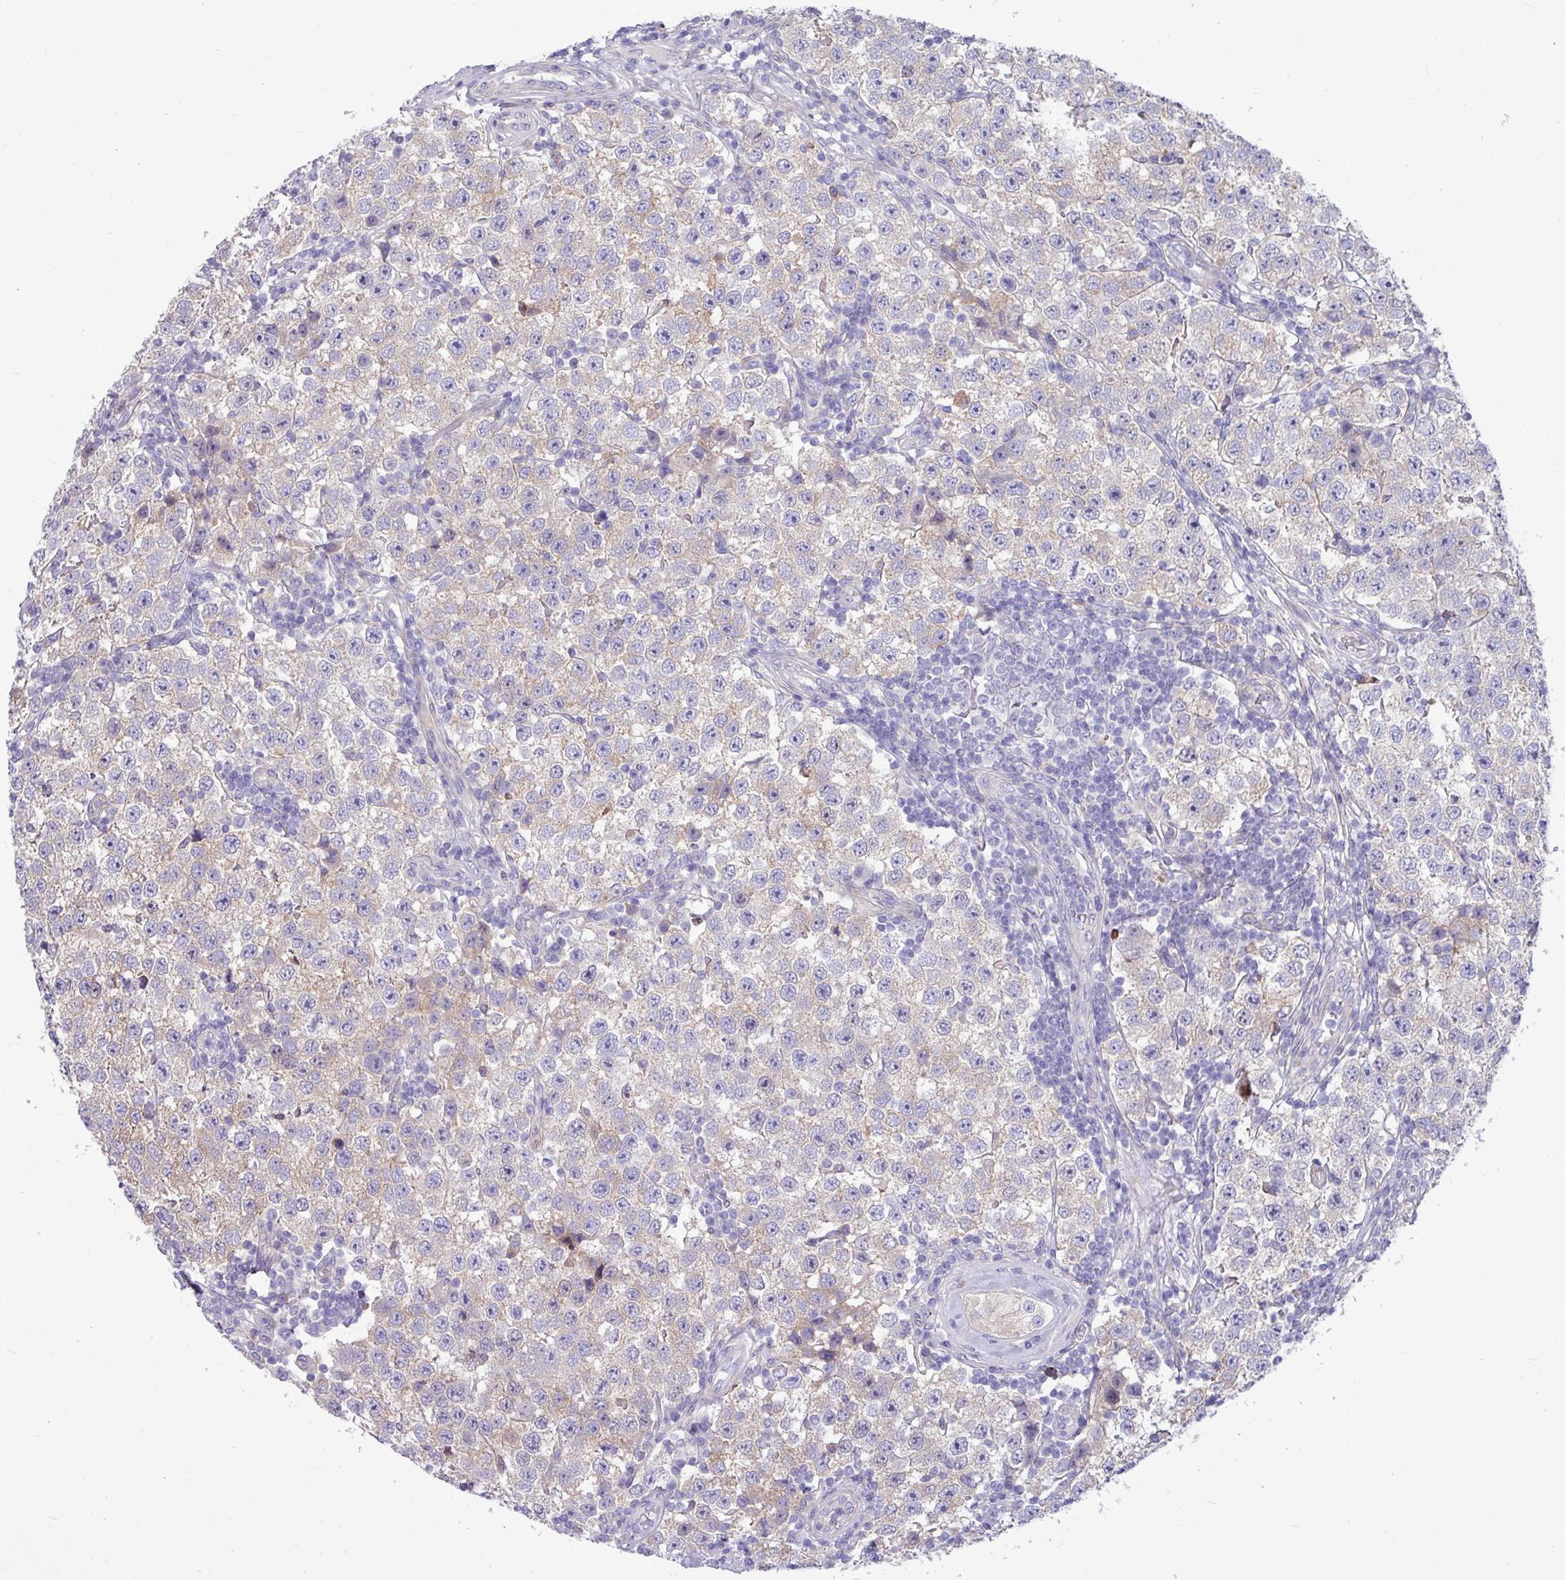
{"staining": {"intensity": "weak", "quantity": "<25%", "location": "cytoplasmic/membranous"}, "tissue": "testis cancer", "cell_type": "Tumor cells", "image_type": "cancer", "snomed": [{"axis": "morphology", "description": "Seminoma, NOS"}, {"axis": "topography", "description": "Testis"}], "caption": "This is a histopathology image of immunohistochemistry (IHC) staining of testis cancer (seminoma), which shows no expression in tumor cells. The staining is performed using DAB (3,3'-diaminobenzidine) brown chromogen with nuclei counter-stained in using hematoxylin.", "gene": "KIRREL3", "patient": {"sex": "male", "age": 34}}